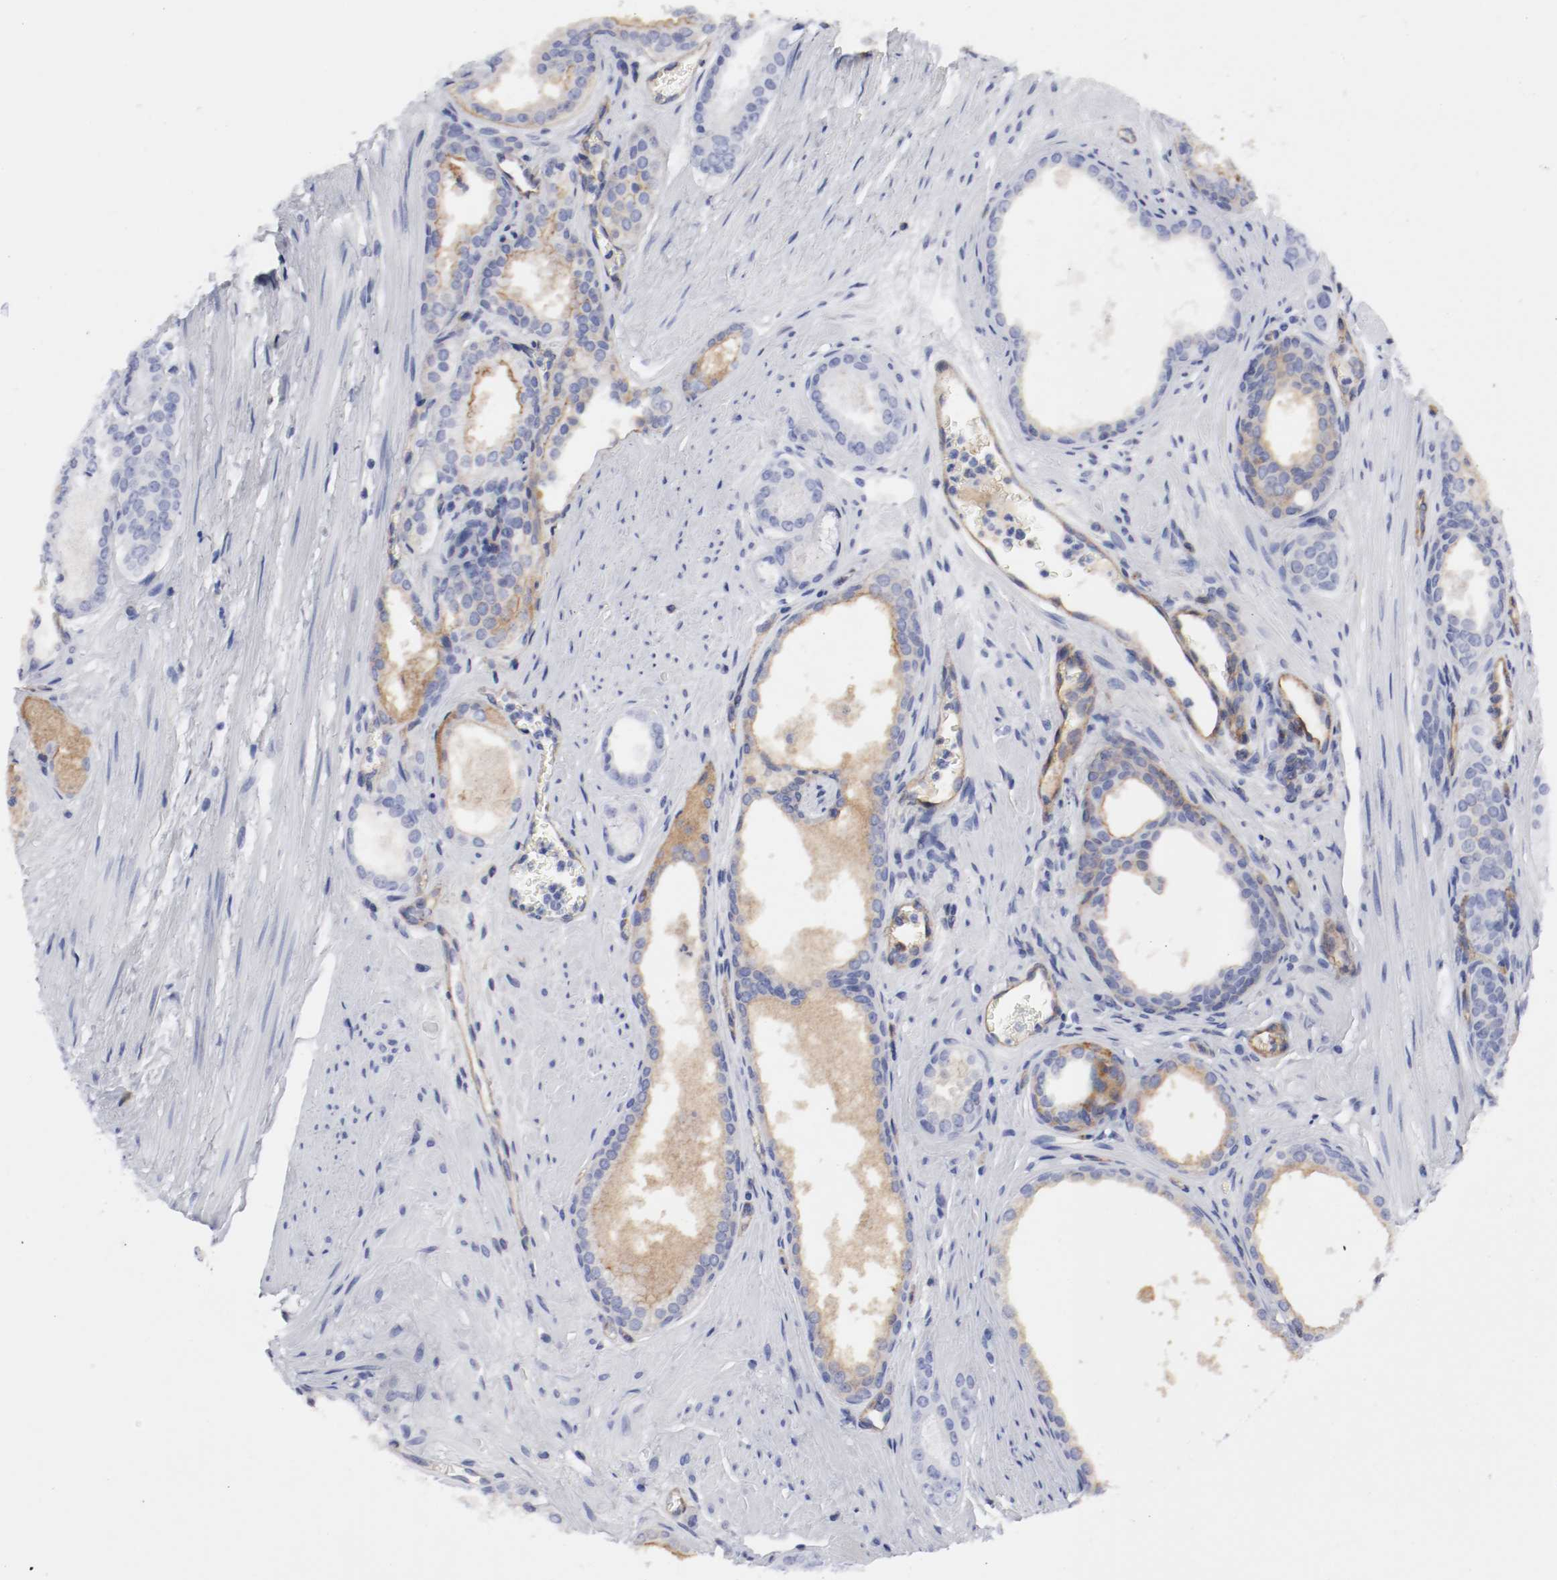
{"staining": {"intensity": "weak", "quantity": "<25%", "location": "cytoplasmic/membranous"}, "tissue": "prostate cancer", "cell_type": "Tumor cells", "image_type": "cancer", "snomed": [{"axis": "morphology", "description": "Adenocarcinoma, Low grade"}, {"axis": "topography", "description": "Prostate"}], "caption": "There is no significant expression in tumor cells of prostate adenocarcinoma (low-grade).", "gene": "IFITM1", "patient": {"sex": "male", "age": 57}}